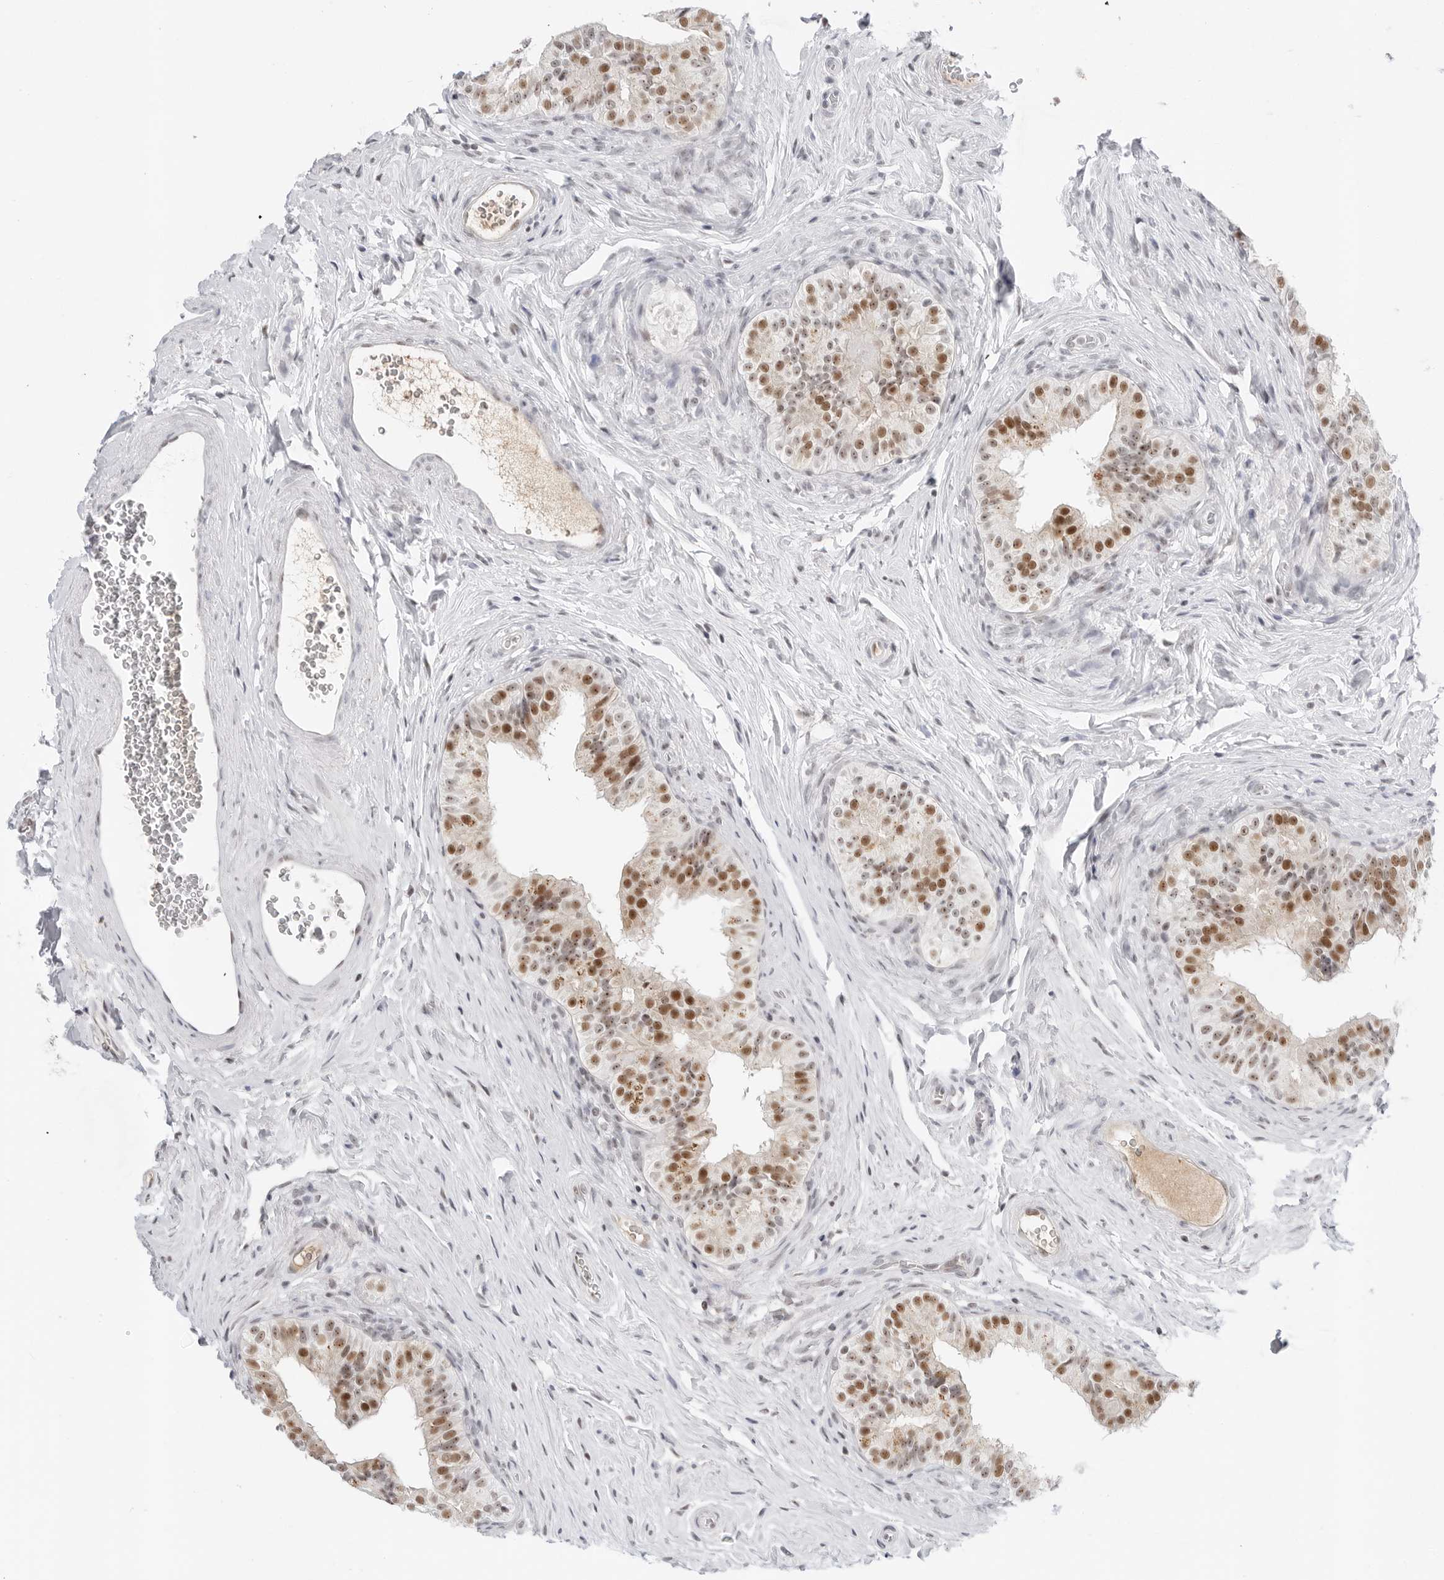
{"staining": {"intensity": "moderate", "quantity": "25%-75%", "location": "cytoplasmic/membranous,nuclear"}, "tissue": "epididymis", "cell_type": "Glandular cells", "image_type": "normal", "snomed": [{"axis": "morphology", "description": "Normal tissue, NOS"}, {"axis": "topography", "description": "Epididymis"}], "caption": "Epididymis stained with a brown dye shows moderate cytoplasmic/membranous,nuclear positive positivity in approximately 25%-75% of glandular cells.", "gene": "WRAP53", "patient": {"sex": "male", "age": 49}}